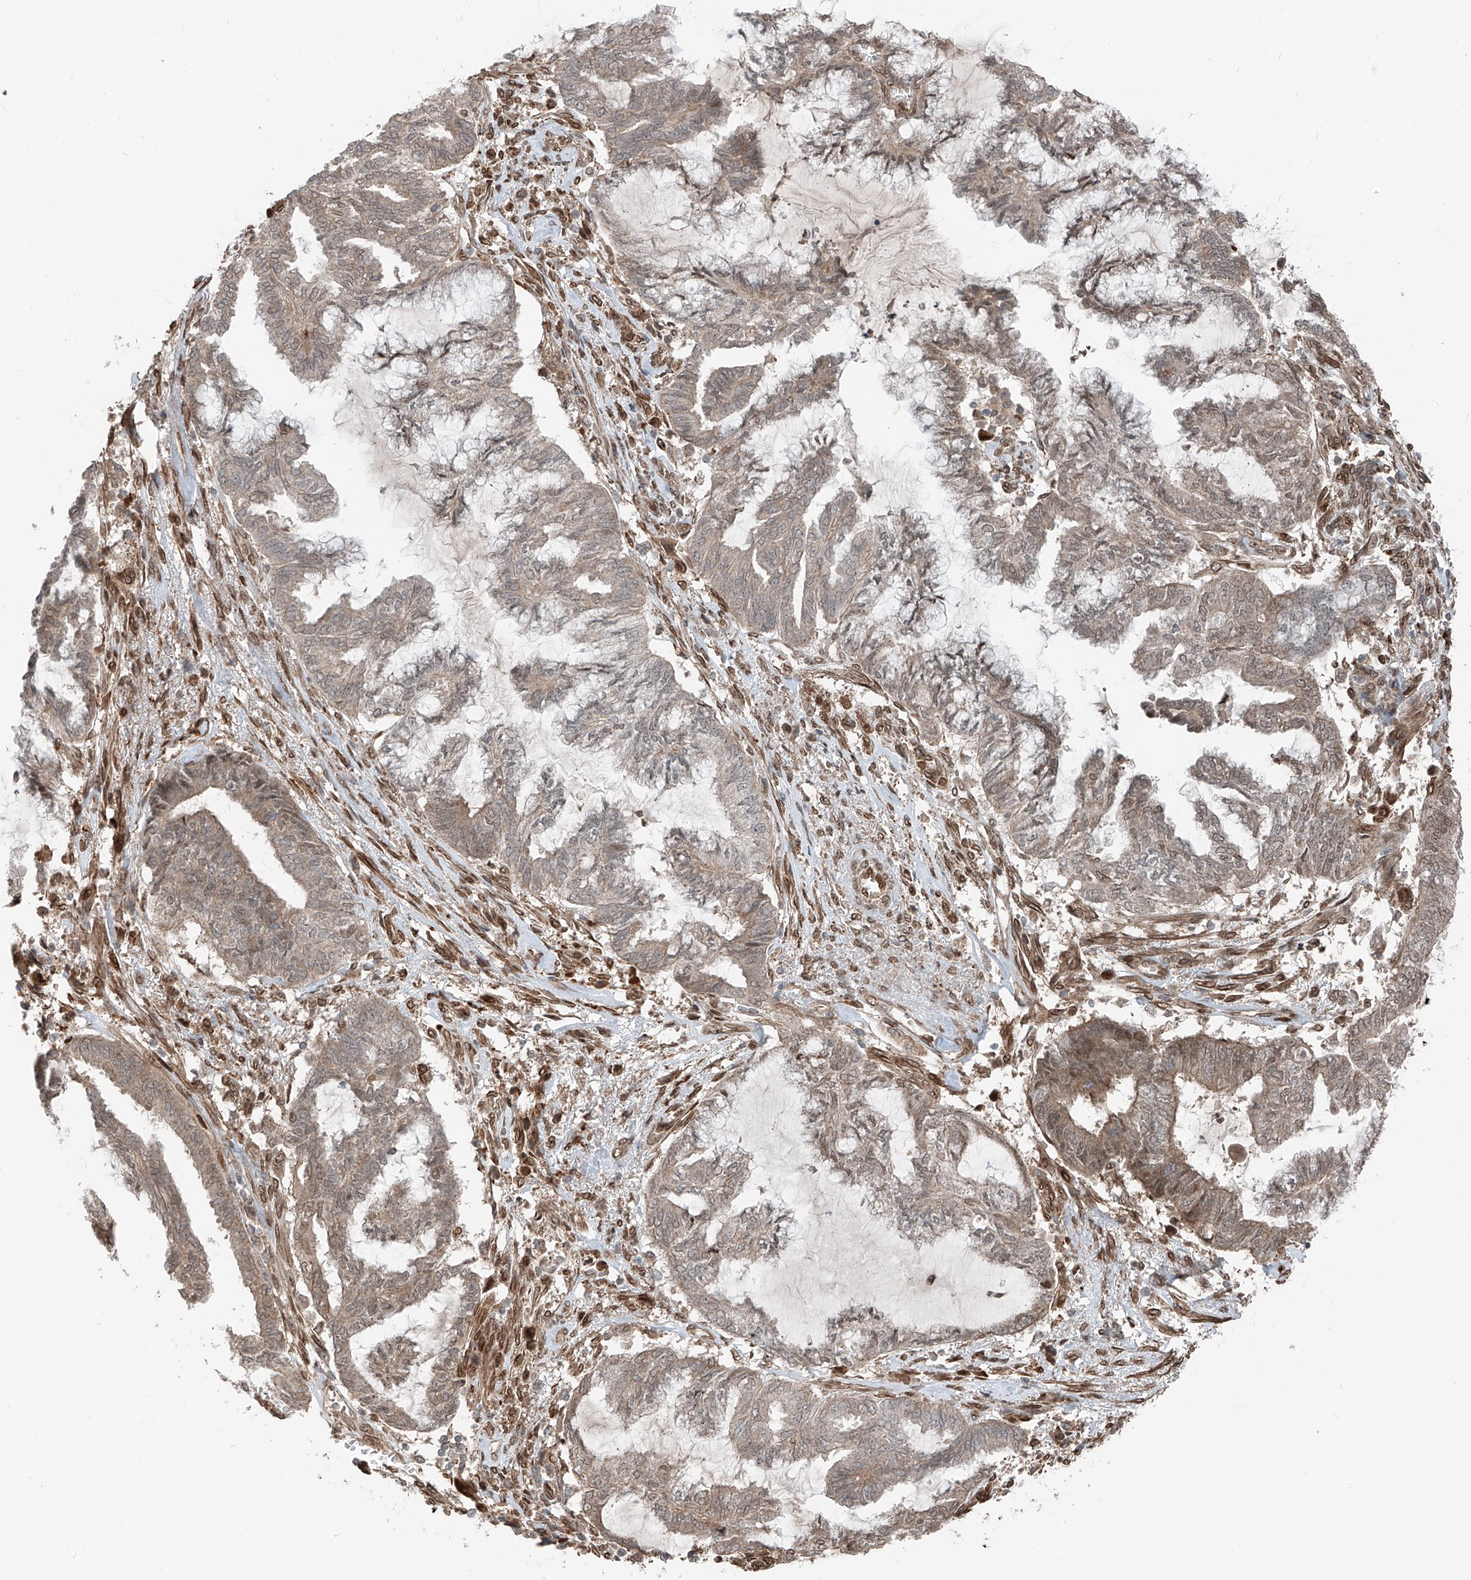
{"staining": {"intensity": "weak", "quantity": "25%-75%", "location": "cytoplasmic/membranous"}, "tissue": "endometrial cancer", "cell_type": "Tumor cells", "image_type": "cancer", "snomed": [{"axis": "morphology", "description": "Adenocarcinoma, NOS"}, {"axis": "topography", "description": "Endometrium"}], "caption": "A brown stain shows weak cytoplasmic/membranous staining of a protein in adenocarcinoma (endometrial) tumor cells.", "gene": "CEP162", "patient": {"sex": "female", "age": 86}}